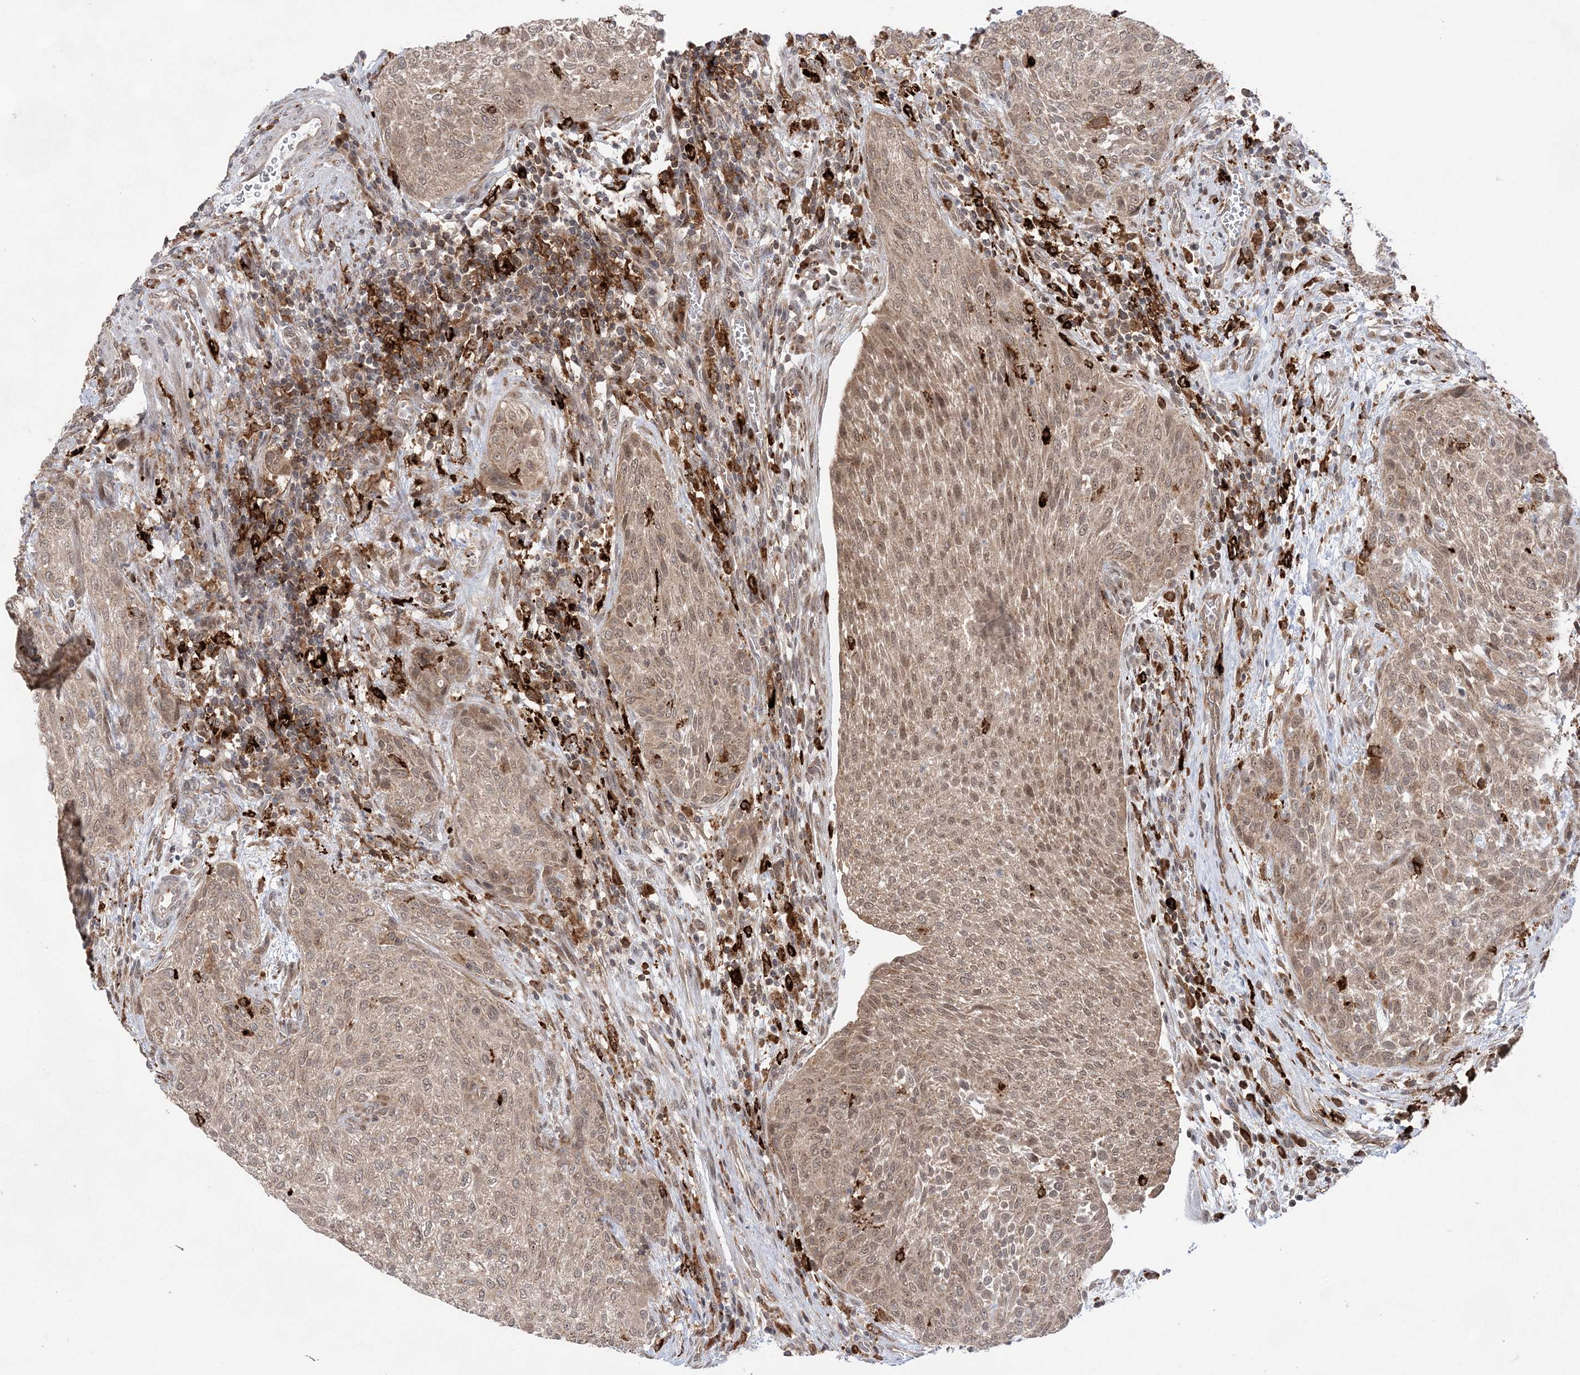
{"staining": {"intensity": "moderate", "quantity": "<25%", "location": "cytoplasmic/membranous,nuclear"}, "tissue": "urothelial cancer", "cell_type": "Tumor cells", "image_type": "cancer", "snomed": [{"axis": "morphology", "description": "Urothelial carcinoma, High grade"}, {"axis": "topography", "description": "Urinary bladder"}], "caption": "There is low levels of moderate cytoplasmic/membranous and nuclear positivity in tumor cells of urothelial cancer, as demonstrated by immunohistochemical staining (brown color).", "gene": "ANAPC15", "patient": {"sex": "male", "age": 35}}